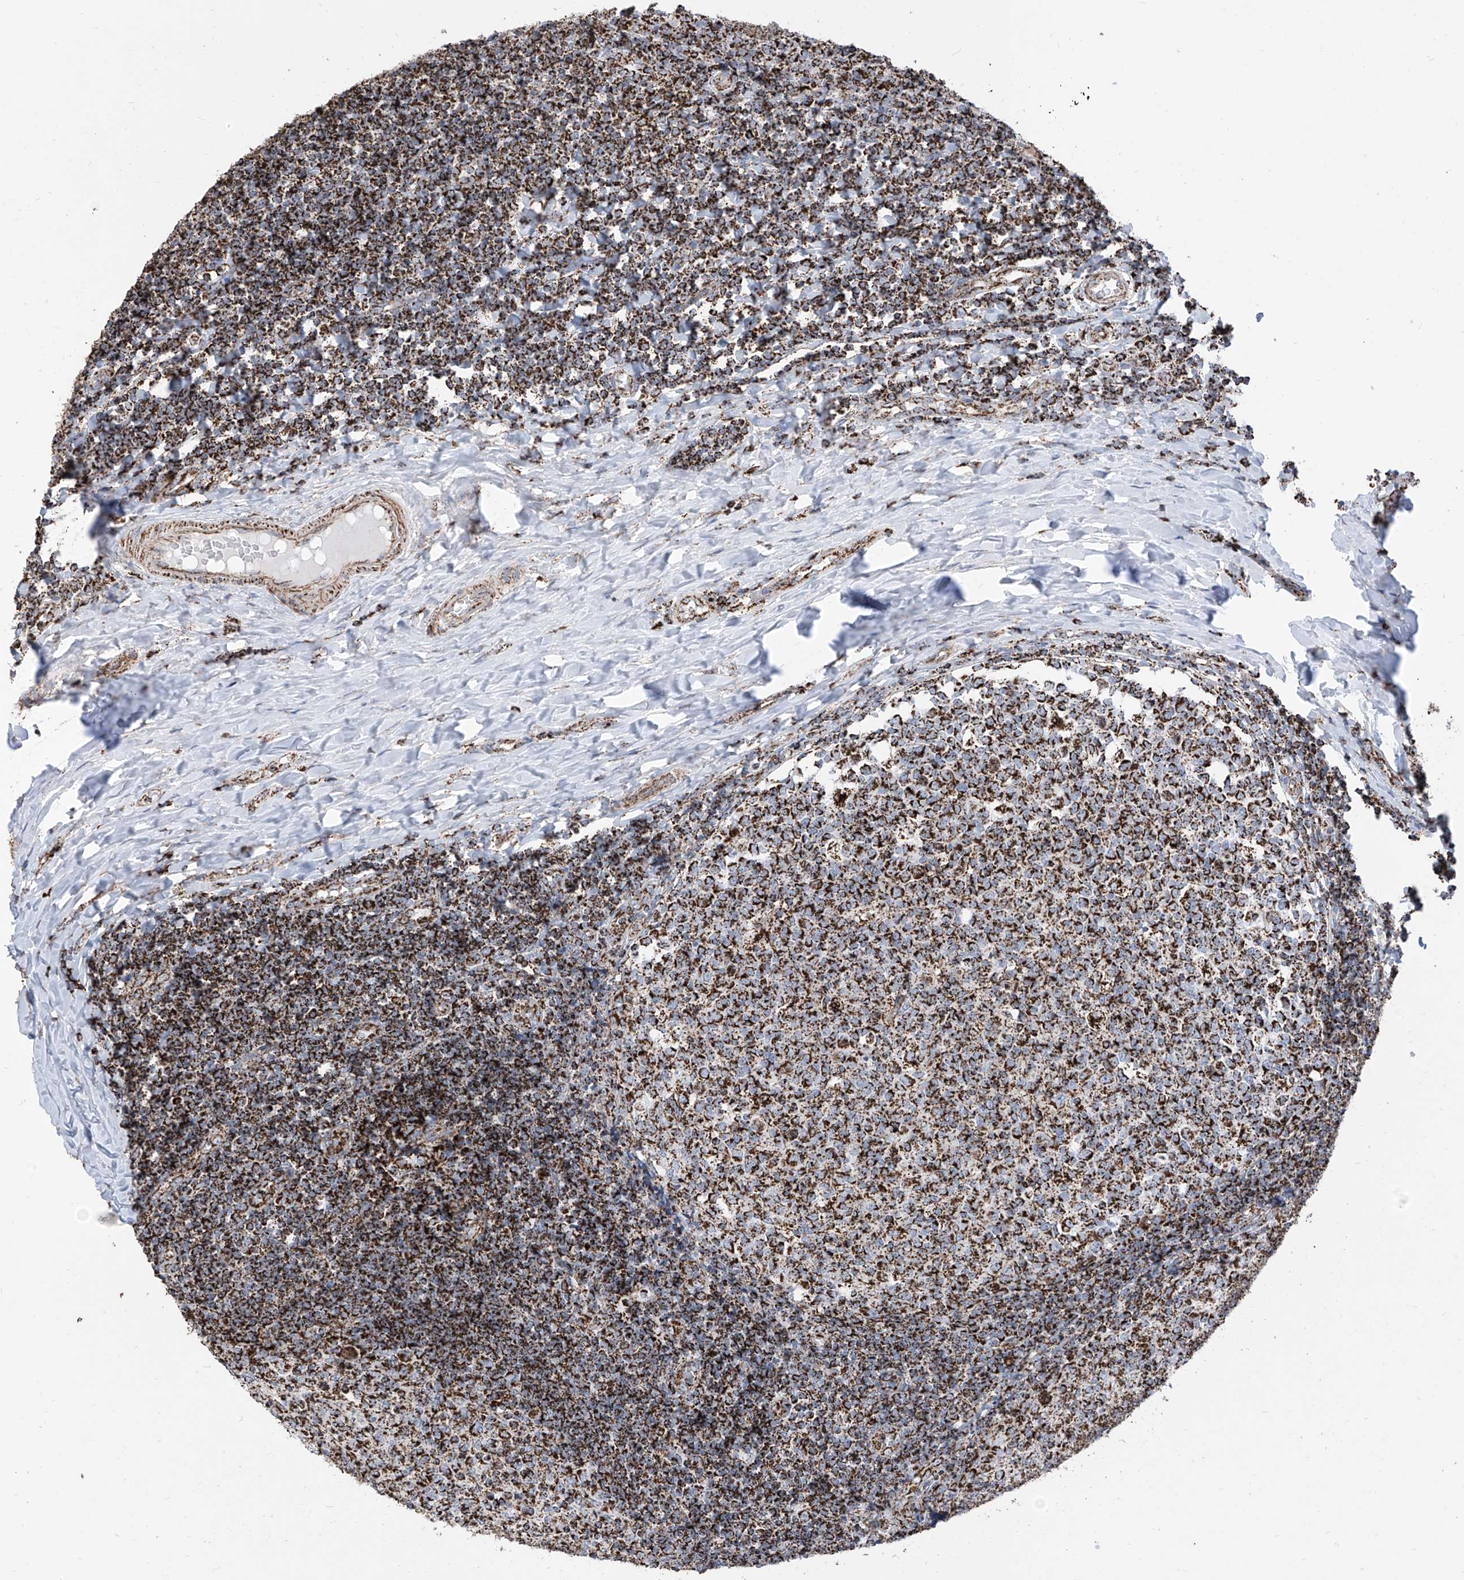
{"staining": {"intensity": "strong", "quantity": ">75%", "location": "cytoplasmic/membranous"}, "tissue": "tonsil", "cell_type": "Germinal center cells", "image_type": "normal", "snomed": [{"axis": "morphology", "description": "Normal tissue, NOS"}, {"axis": "topography", "description": "Tonsil"}], "caption": "Immunohistochemistry (IHC) histopathology image of unremarkable human tonsil stained for a protein (brown), which exhibits high levels of strong cytoplasmic/membranous positivity in about >75% of germinal center cells.", "gene": "COX5B", "patient": {"sex": "female", "age": 19}}